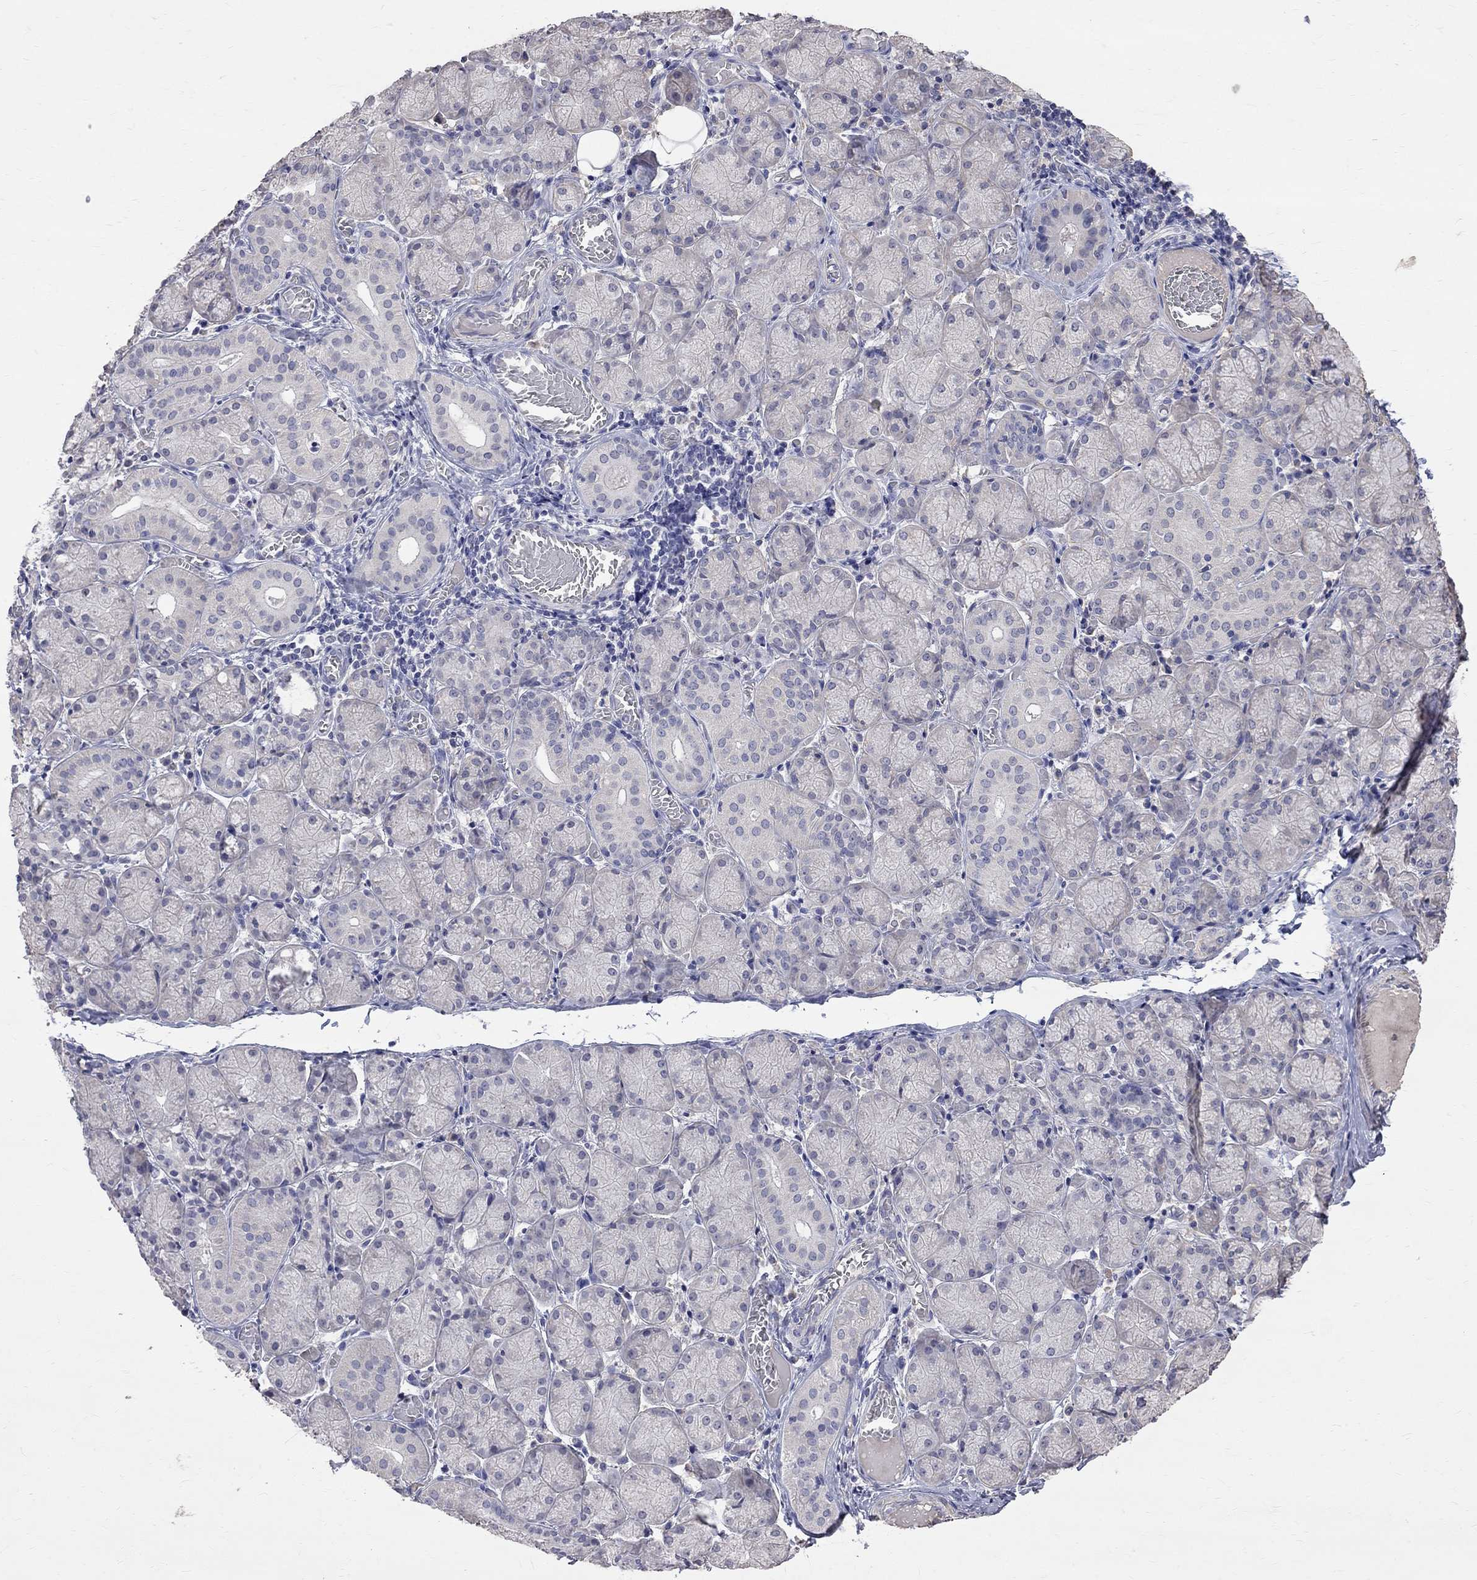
{"staining": {"intensity": "negative", "quantity": "none", "location": "none"}, "tissue": "salivary gland", "cell_type": "Glandular cells", "image_type": "normal", "snomed": [{"axis": "morphology", "description": "Normal tissue, NOS"}, {"axis": "topography", "description": "Salivary gland"}, {"axis": "topography", "description": "Peripheral nerve tissue"}], "caption": "IHC photomicrograph of benign human salivary gland stained for a protein (brown), which reveals no staining in glandular cells. The staining was performed using DAB to visualize the protein expression in brown, while the nuclei were stained in blue with hematoxylin (Magnification: 20x).", "gene": "CKAP2", "patient": {"sex": "female", "age": 24}}